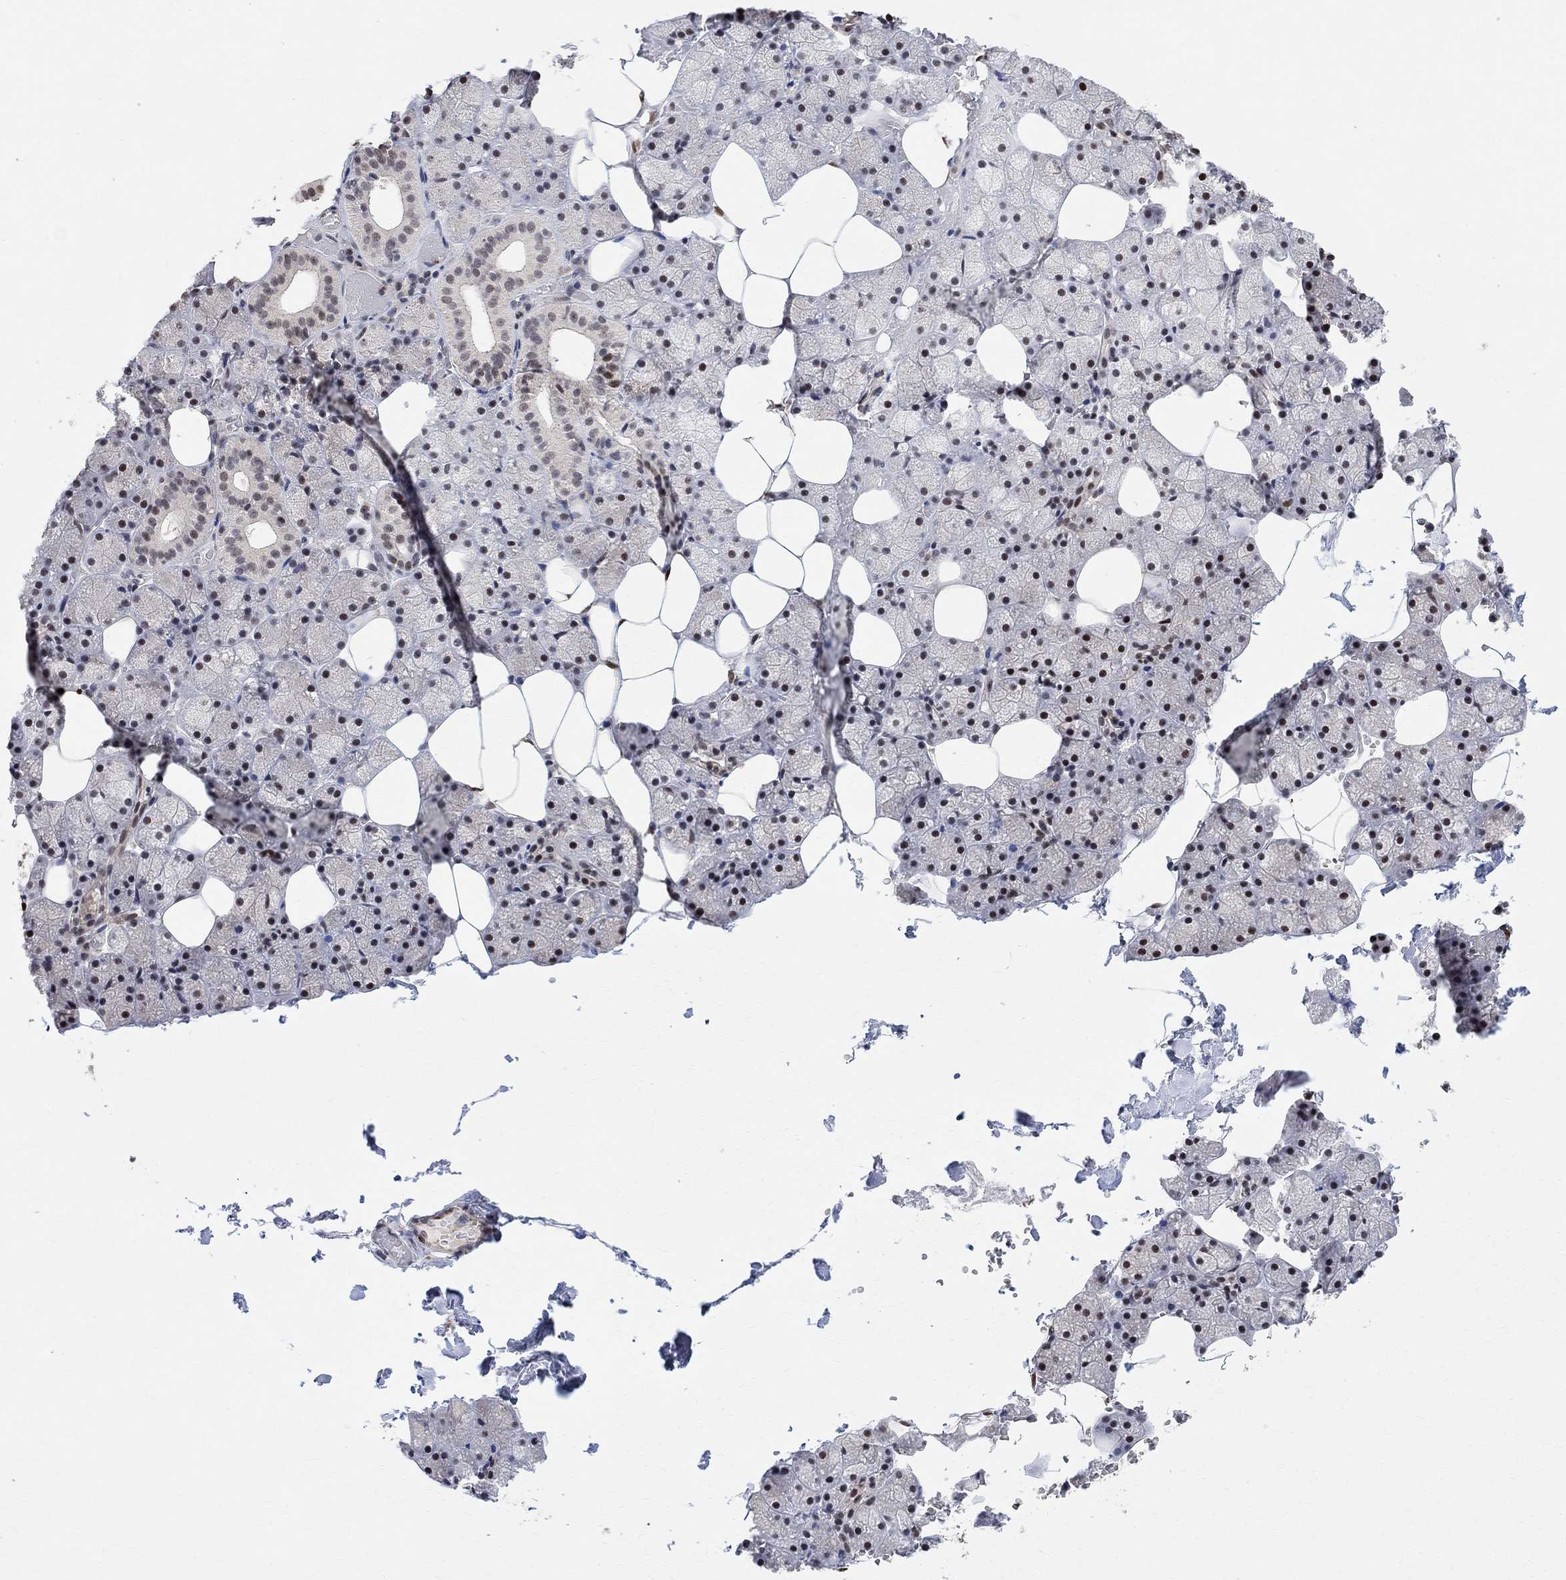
{"staining": {"intensity": "moderate", "quantity": "<25%", "location": "nuclear"}, "tissue": "salivary gland", "cell_type": "Glandular cells", "image_type": "normal", "snomed": [{"axis": "morphology", "description": "Normal tissue, NOS"}, {"axis": "topography", "description": "Salivary gland"}], "caption": "Brown immunohistochemical staining in unremarkable salivary gland reveals moderate nuclear expression in approximately <25% of glandular cells.", "gene": "E4F1", "patient": {"sex": "male", "age": 38}}